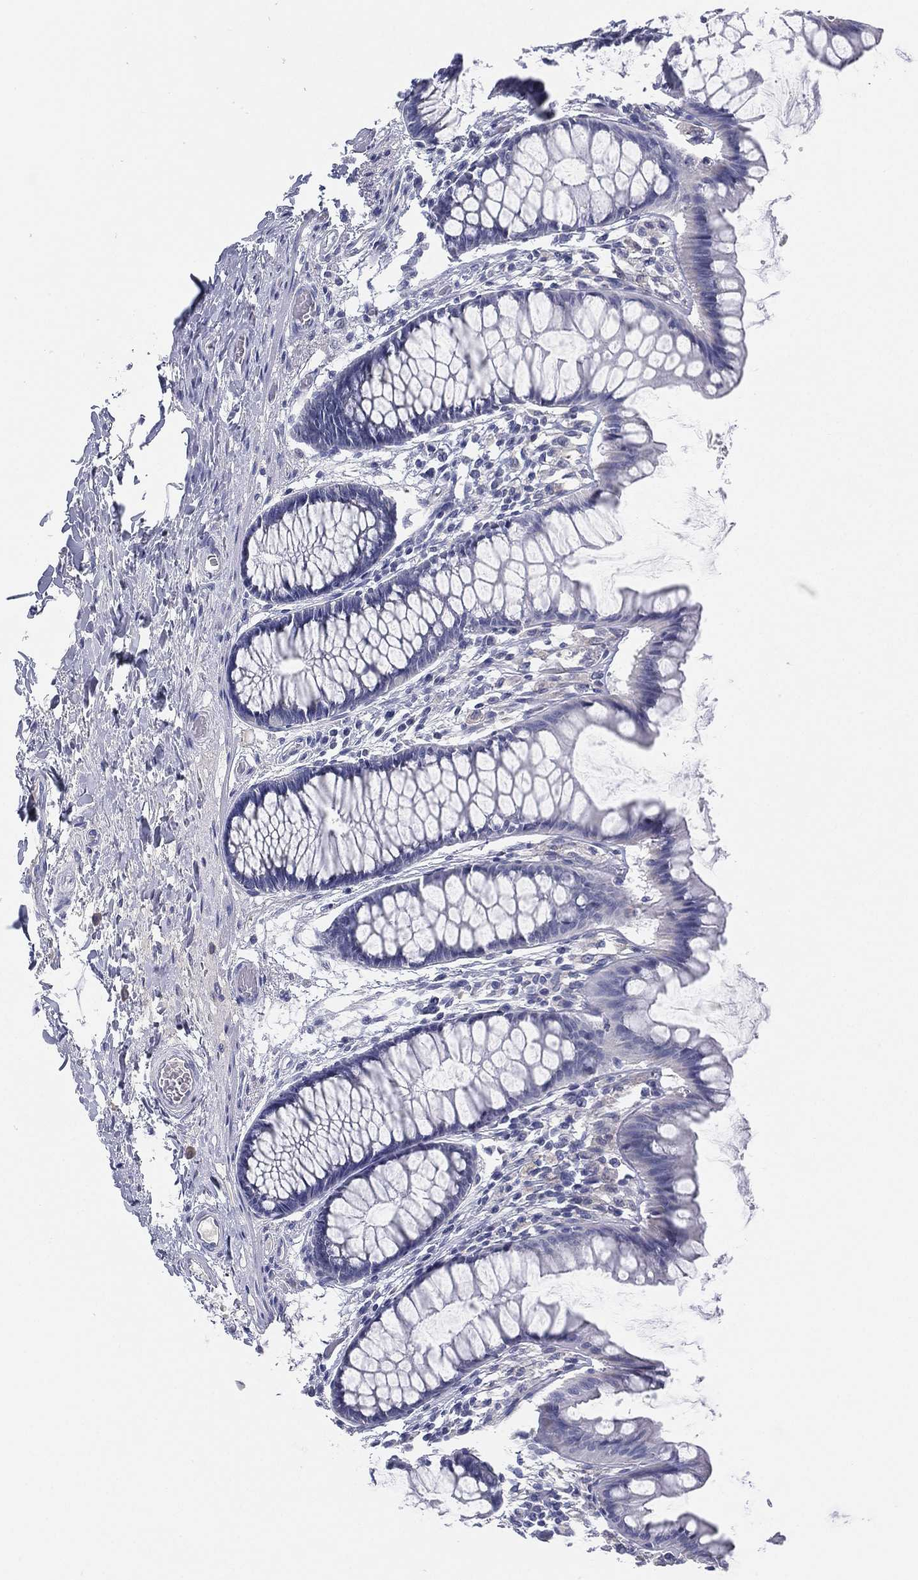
{"staining": {"intensity": "negative", "quantity": "none", "location": "none"}, "tissue": "colon", "cell_type": "Endothelial cells", "image_type": "normal", "snomed": [{"axis": "morphology", "description": "Normal tissue, NOS"}, {"axis": "topography", "description": "Colon"}], "caption": "Endothelial cells are negative for brown protein staining in unremarkable colon. Brightfield microscopy of immunohistochemistry (IHC) stained with DAB (brown) and hematoxylin (blue), captured at high magnification.", "gene": "MLF1", "patient": {"sex": "female", "age": 65}}